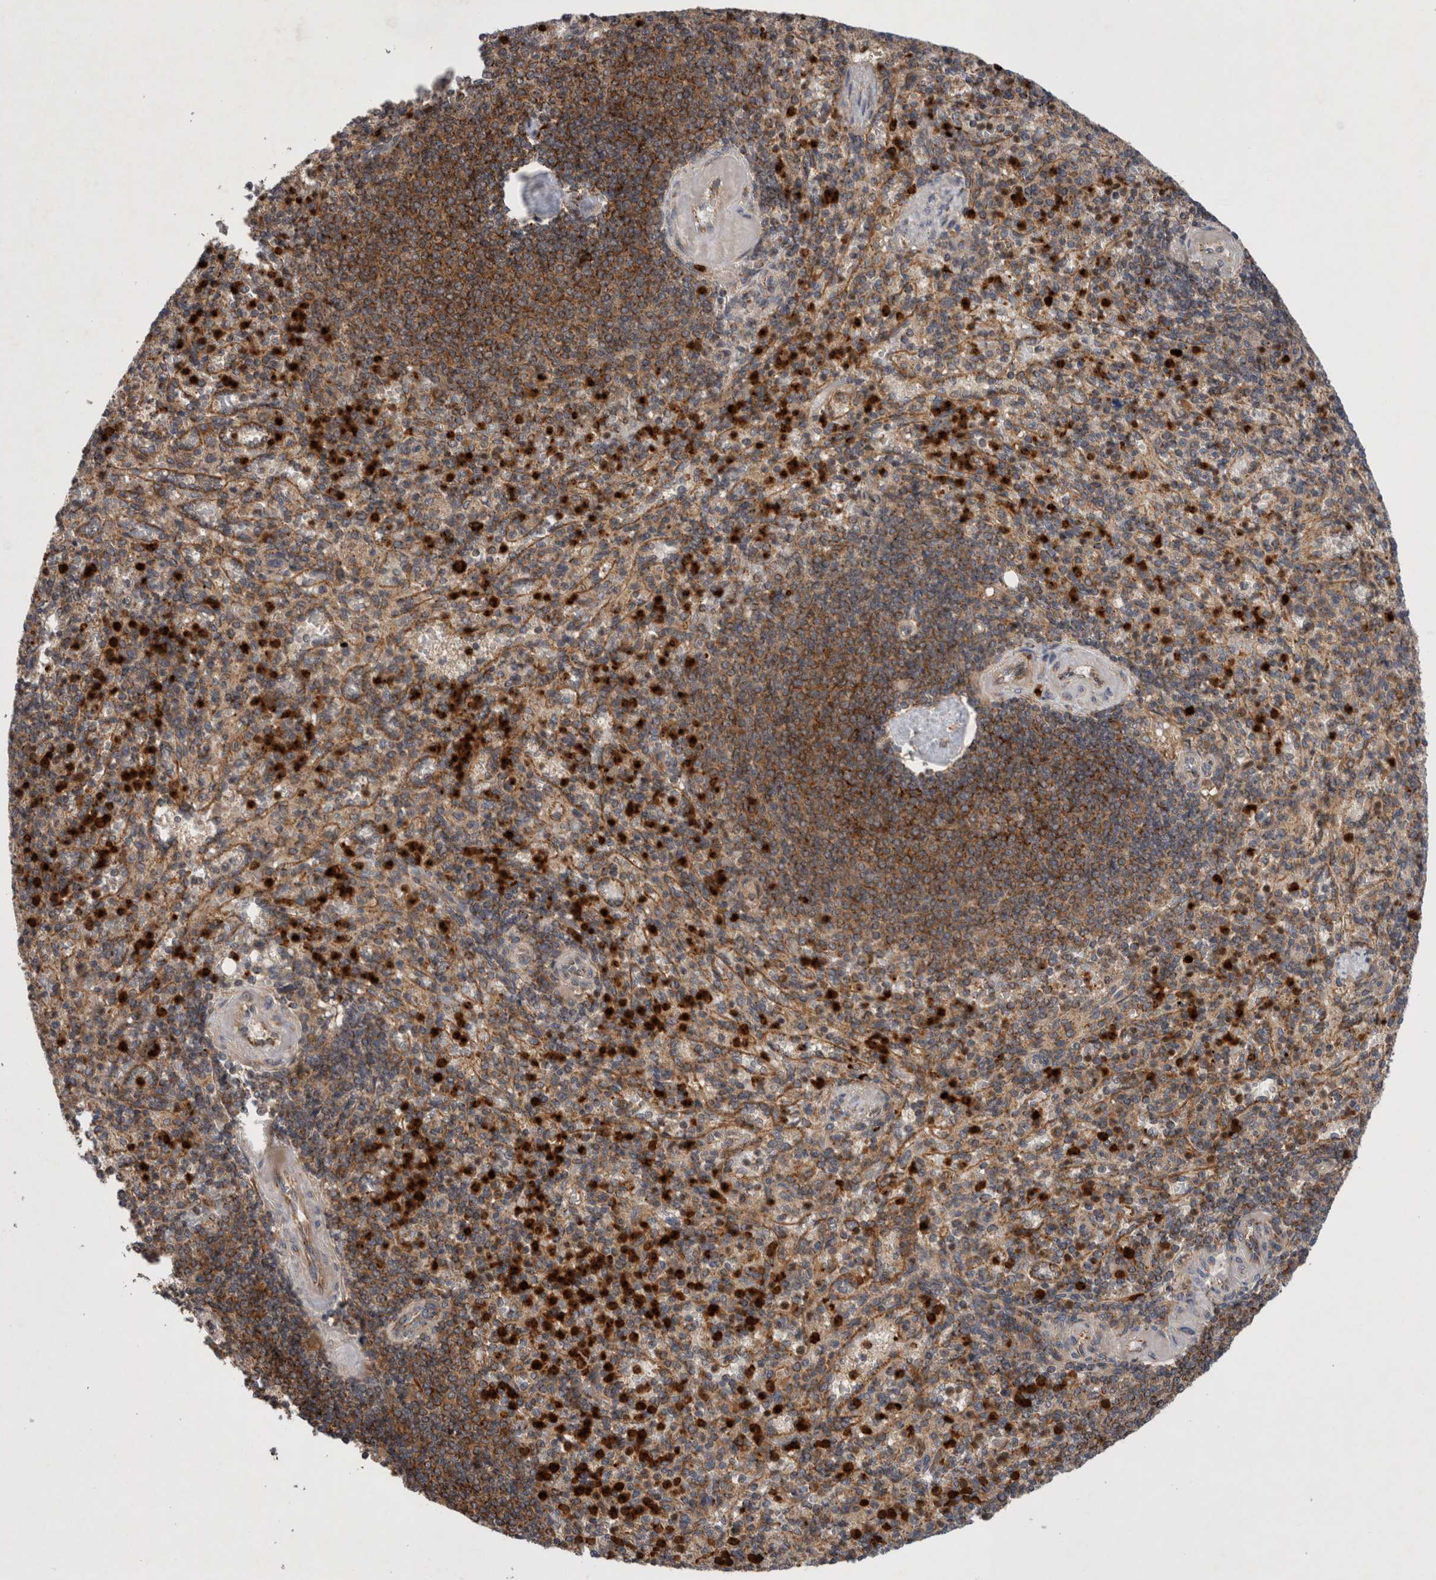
{"staining": {"intensity": "strong", "quantity": "<25%", "location": "cytoplasmic/membranous"}, "tissue": "spleen", "cell_type": "Cells in red pulp", "image_type": "normal", "snomed": [{"axis": "morphology", "description": "Normal tissue, NOS"}, {"axis": "topography", "description": "Spleen"}], "caption": "IHC image of normal spleen: human spleen stained using immunohistochemistry (IHC) exhibits medium levels of strong protein expression localized specifically in the cytoplasmic/membranous of cells in red pulp, appearing as a cytoplasmic/membranous brown color.", "gene": "PDCD2", "patient": {"sex": "female", "age": 74}}